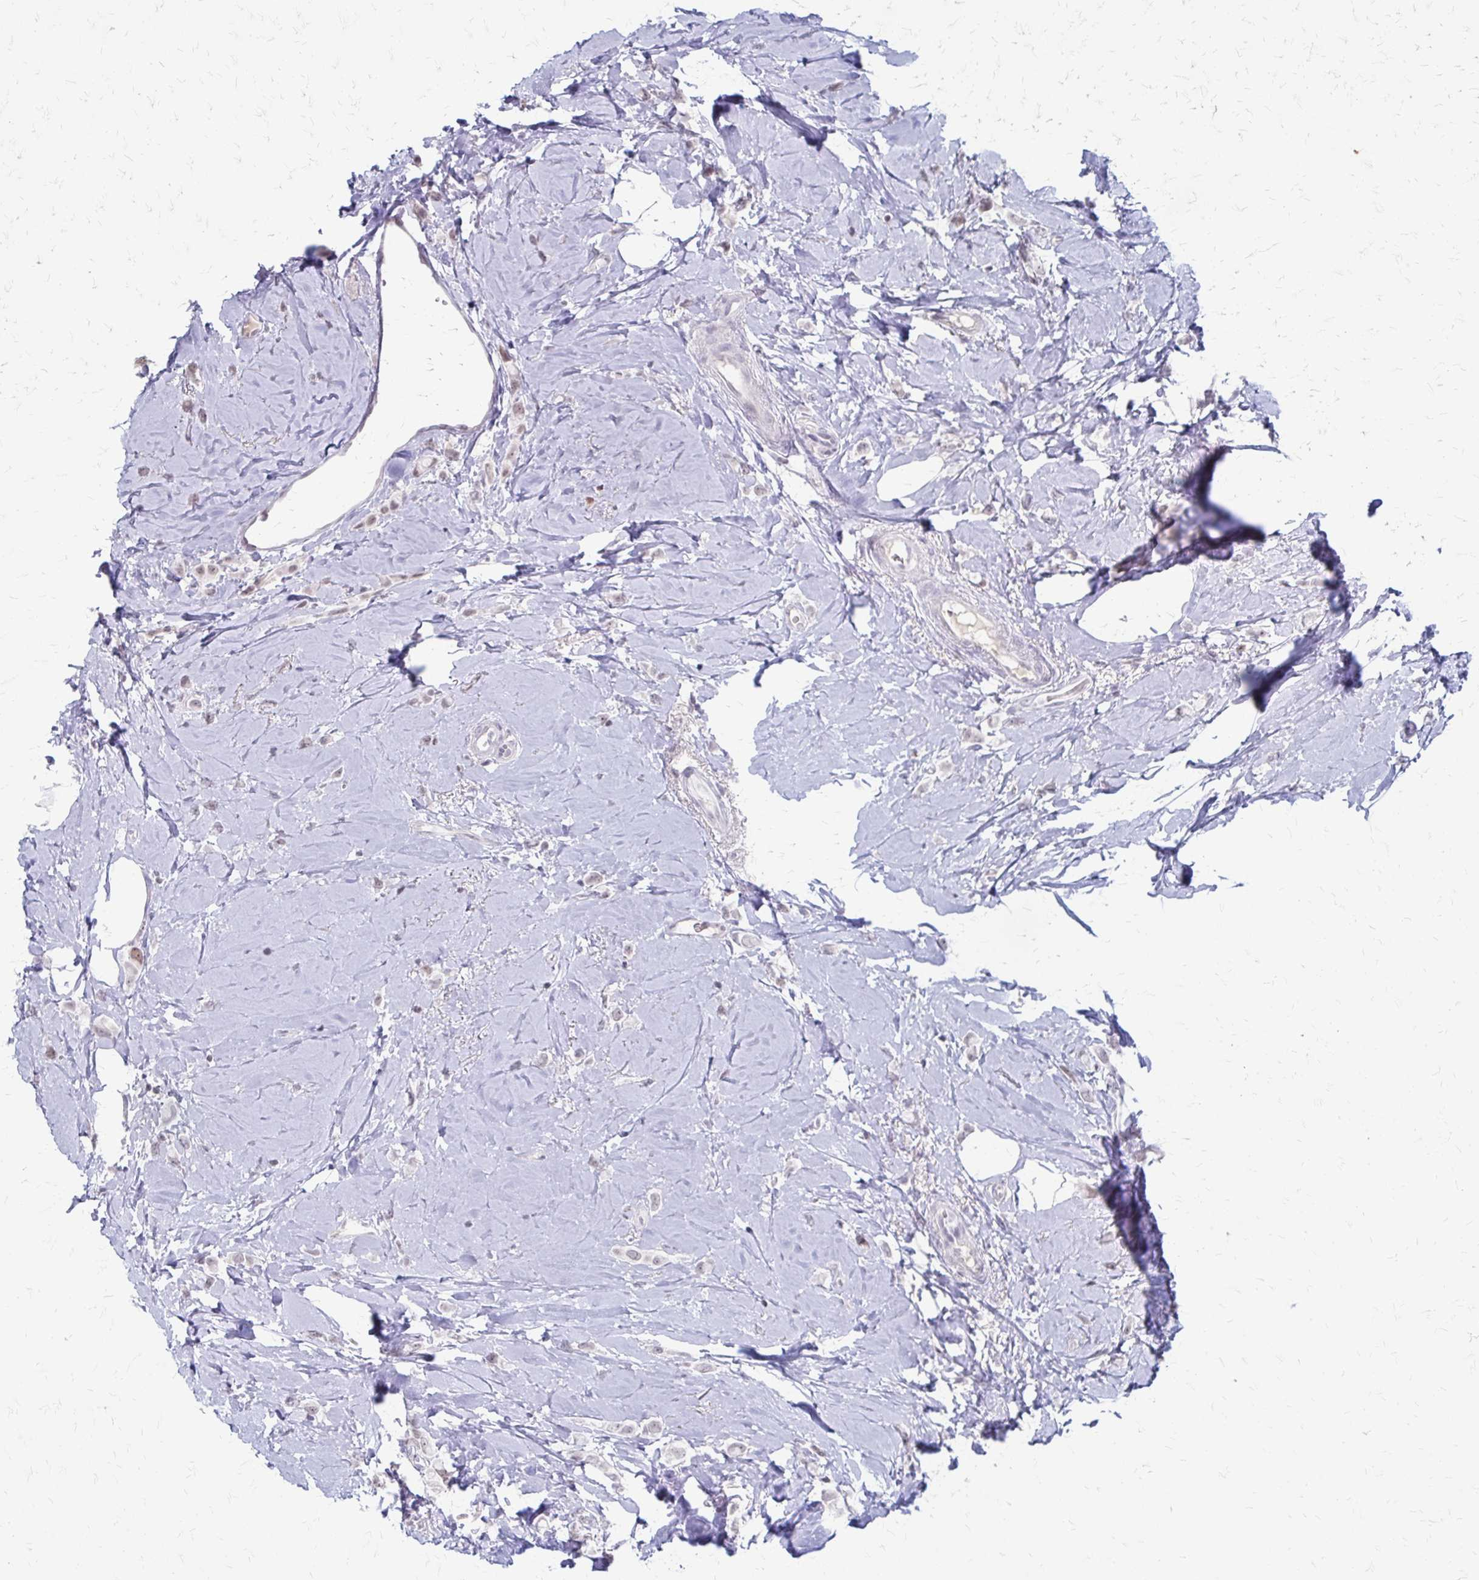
{"staining": {"intensity": "weak", "quantity": ">75%", "location": "nuclear"}, "tissue": "breast cancer", "cell_type": "Tumor cells", "image_type": "cancer", "snomed": [{"axis": "morphology", "description": "Lobular carcinoma"}, {"axis": "topography", "description": "Breast"}], "caption": "IHC histopathology image of lobular carcinoma (breast) stained for a protein (brown), which displays low levels of weak nuclear positivity in approximately >75% of tumor cells.", "gene": "EED", "patient": {"sex": "female", "age": 66}}